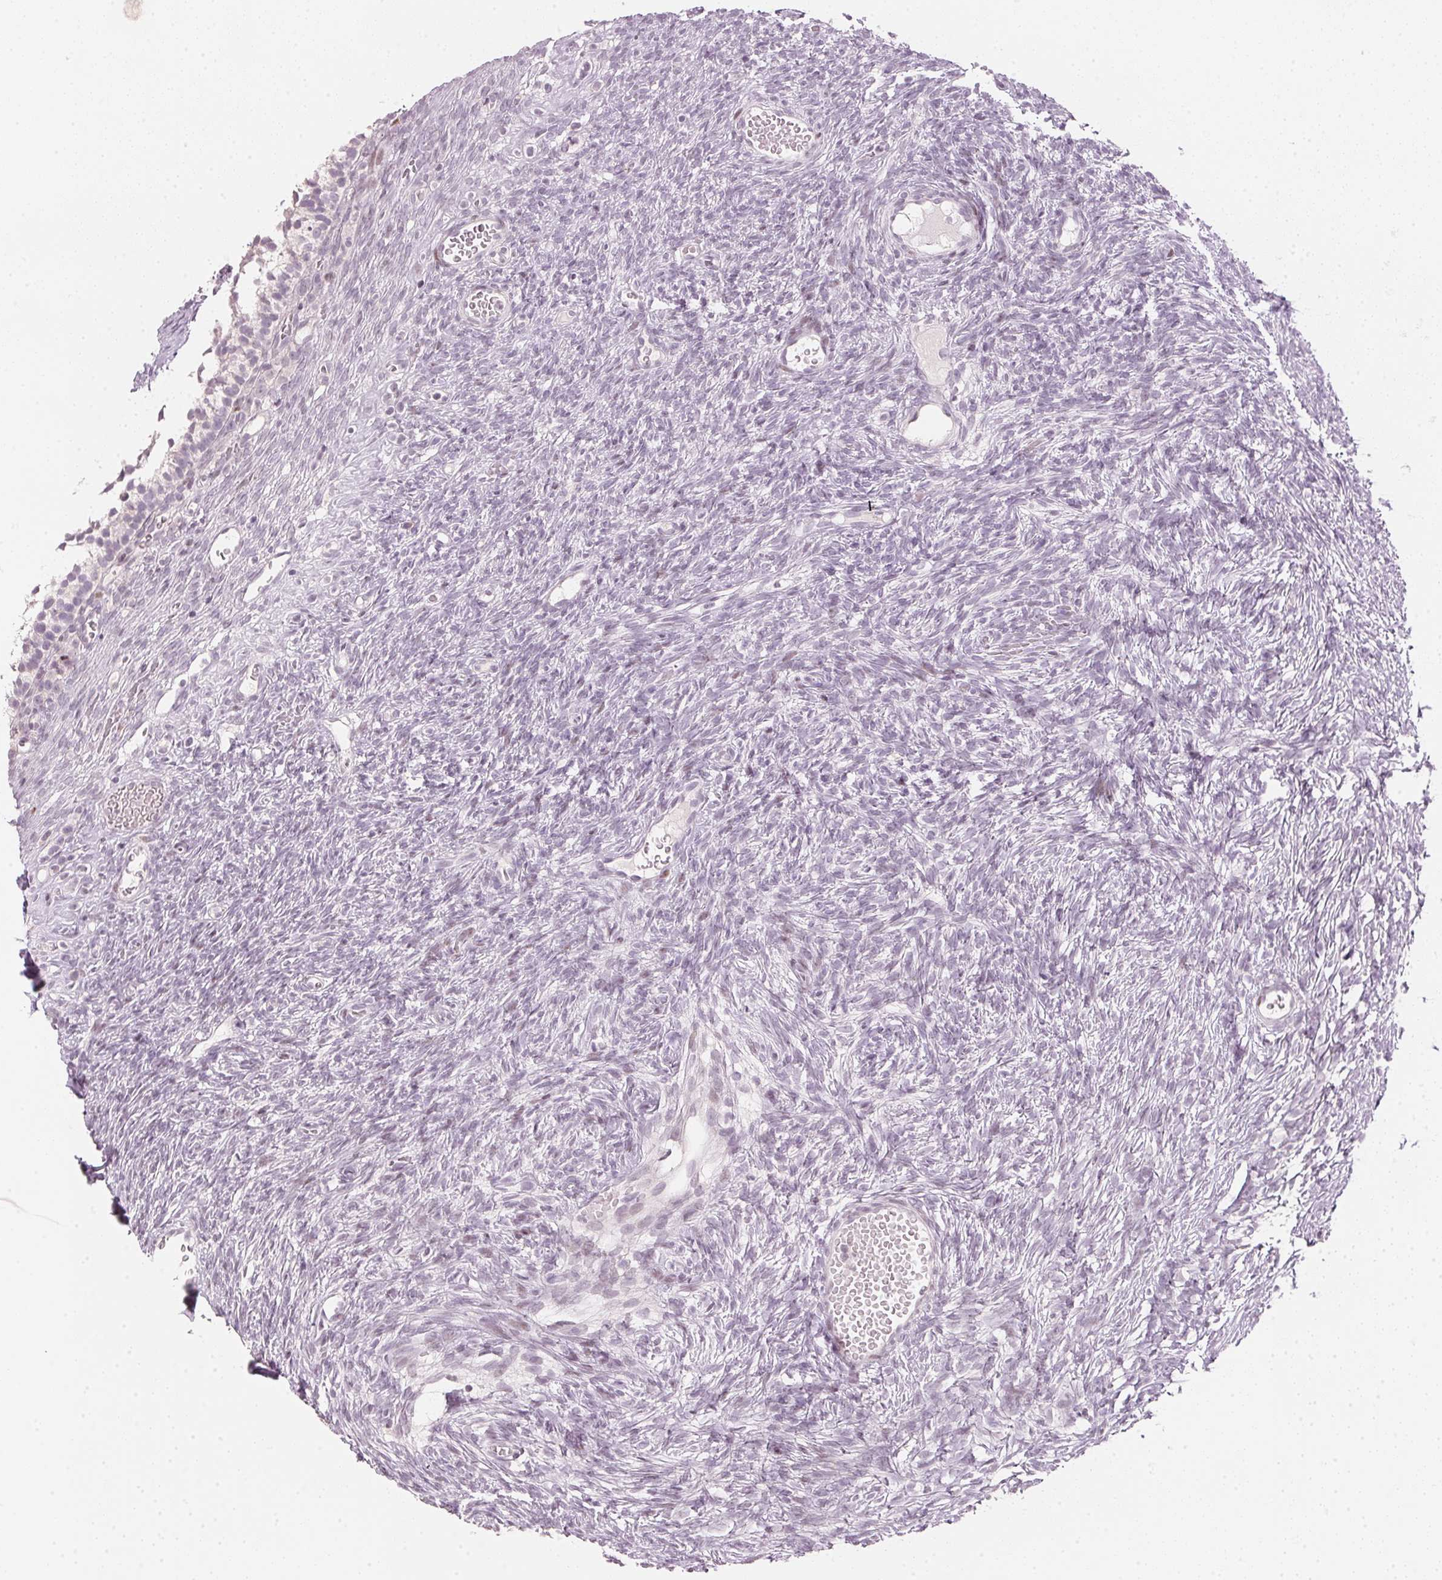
{"staining": {"intensity": "negative", "quantity": "none", "location": "none"}, "tissue": "ovary", "cell_type": "Ovarian stroma cells", "image_type": "normal", "snomed": [{"axis": "morphology", "description": "Normal tissue, NOS"}, {"axis": "topography", "description": "Ovary"}], "caption": "Unremarkable ovary was stained to show a protein in brown. There is no significant expression in ovarian stroma cells. Brightfield microscopy of immunohistochemistry (IHC) stained with DAB (brown) and hematoxylin (blue), captured at high magnification.", "gene": "SFRP4", "patient": {"sex": "female", "age": 34}}